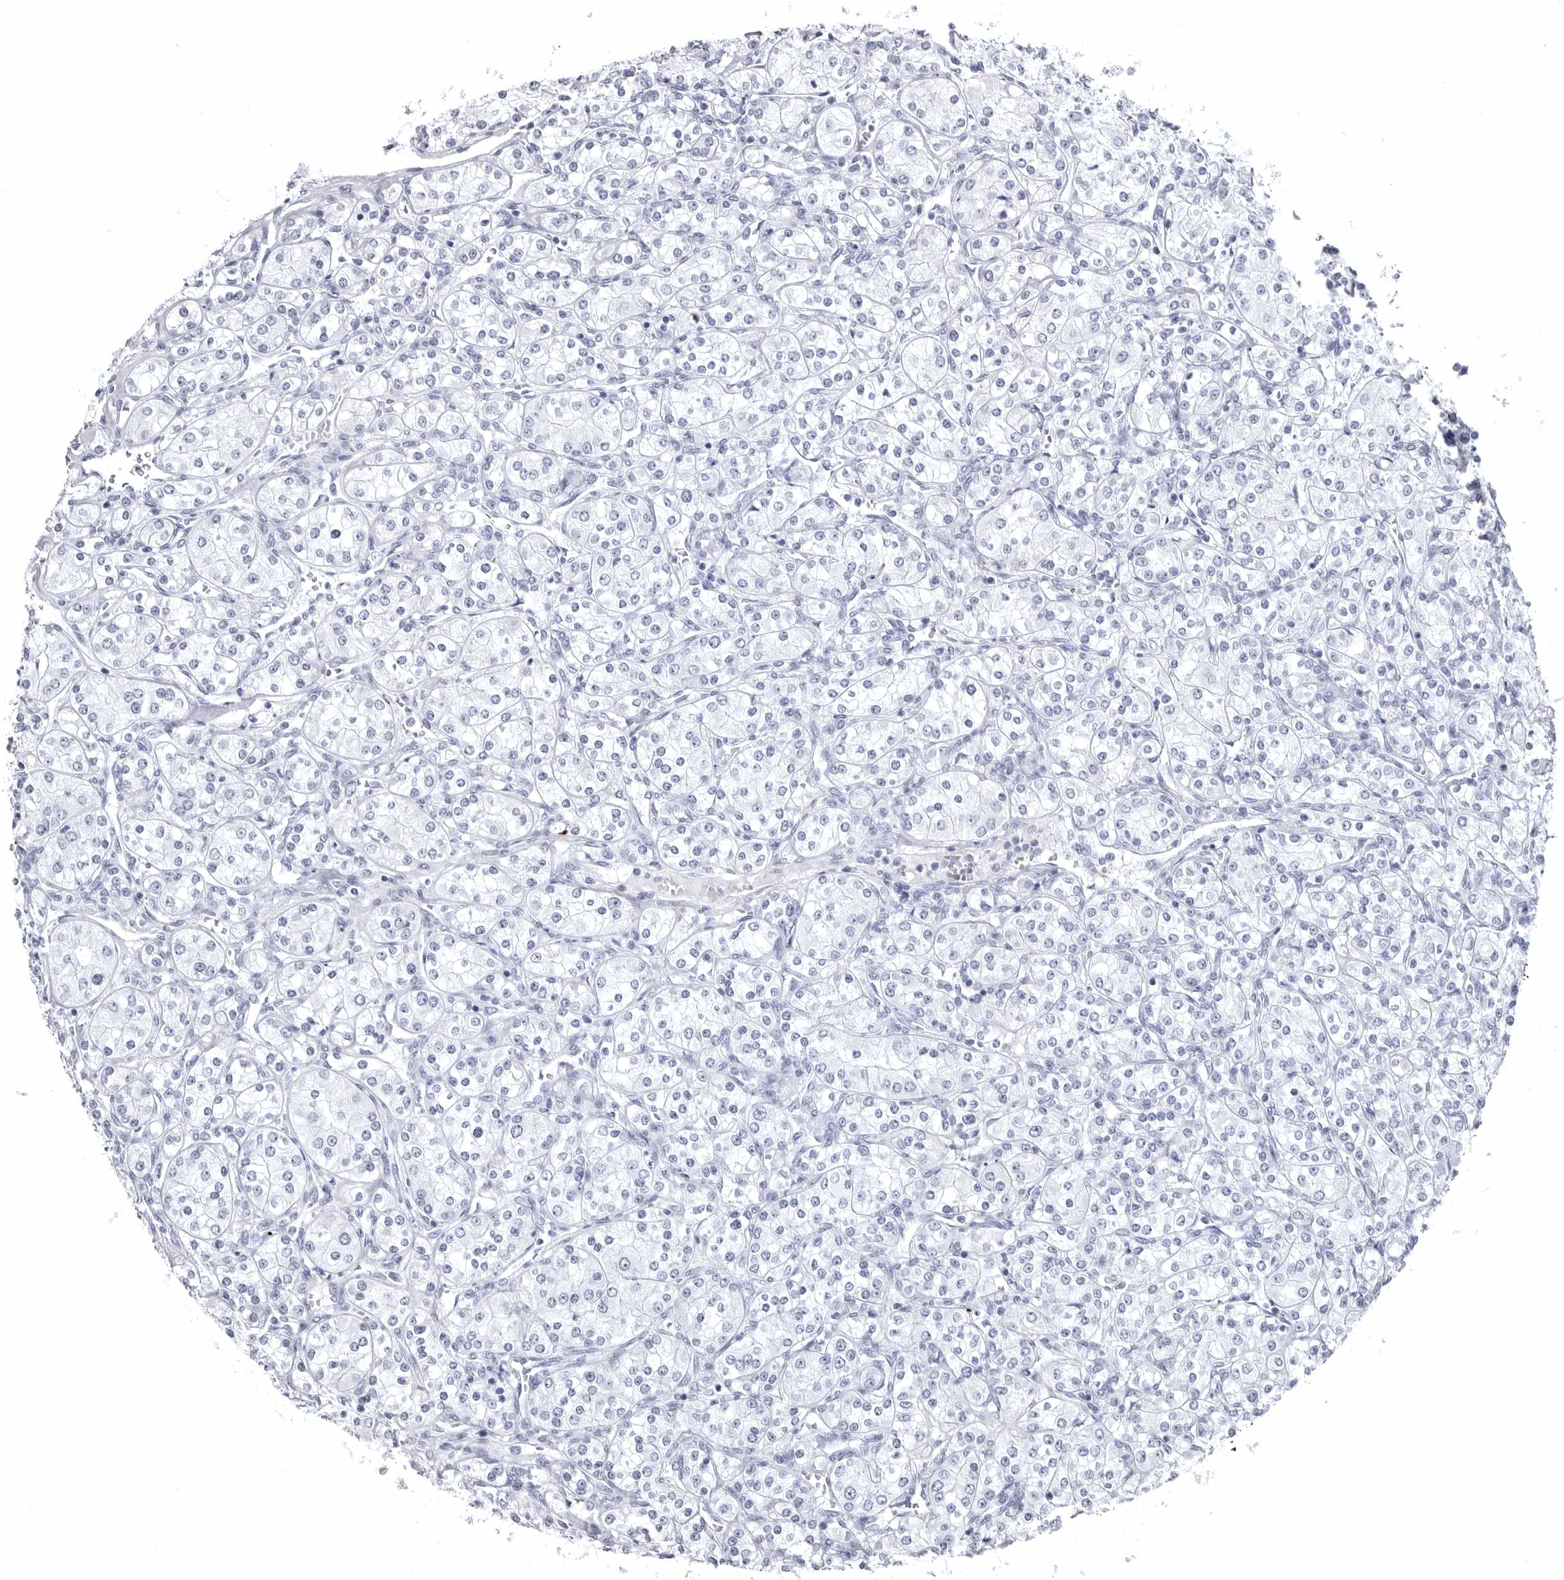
{"staining": {"intensity": "negative", "quantity": "none", "location": "none"}, "tissue": "renal cancer", "cell_type": "Tumor cells", "image_type": "cancer", "snomed": [{"axis": "morphology", "description": "Adenocarcinoma, NOS"}, {"axis": "topography", "description": "Kidney"}], "caption": "This is an IHC micrograph of human renal adenocarcinoma. There is no expression in tumor cells.", "gene": "COL26A1", "patient": {"sex": "male", "age": 77}}